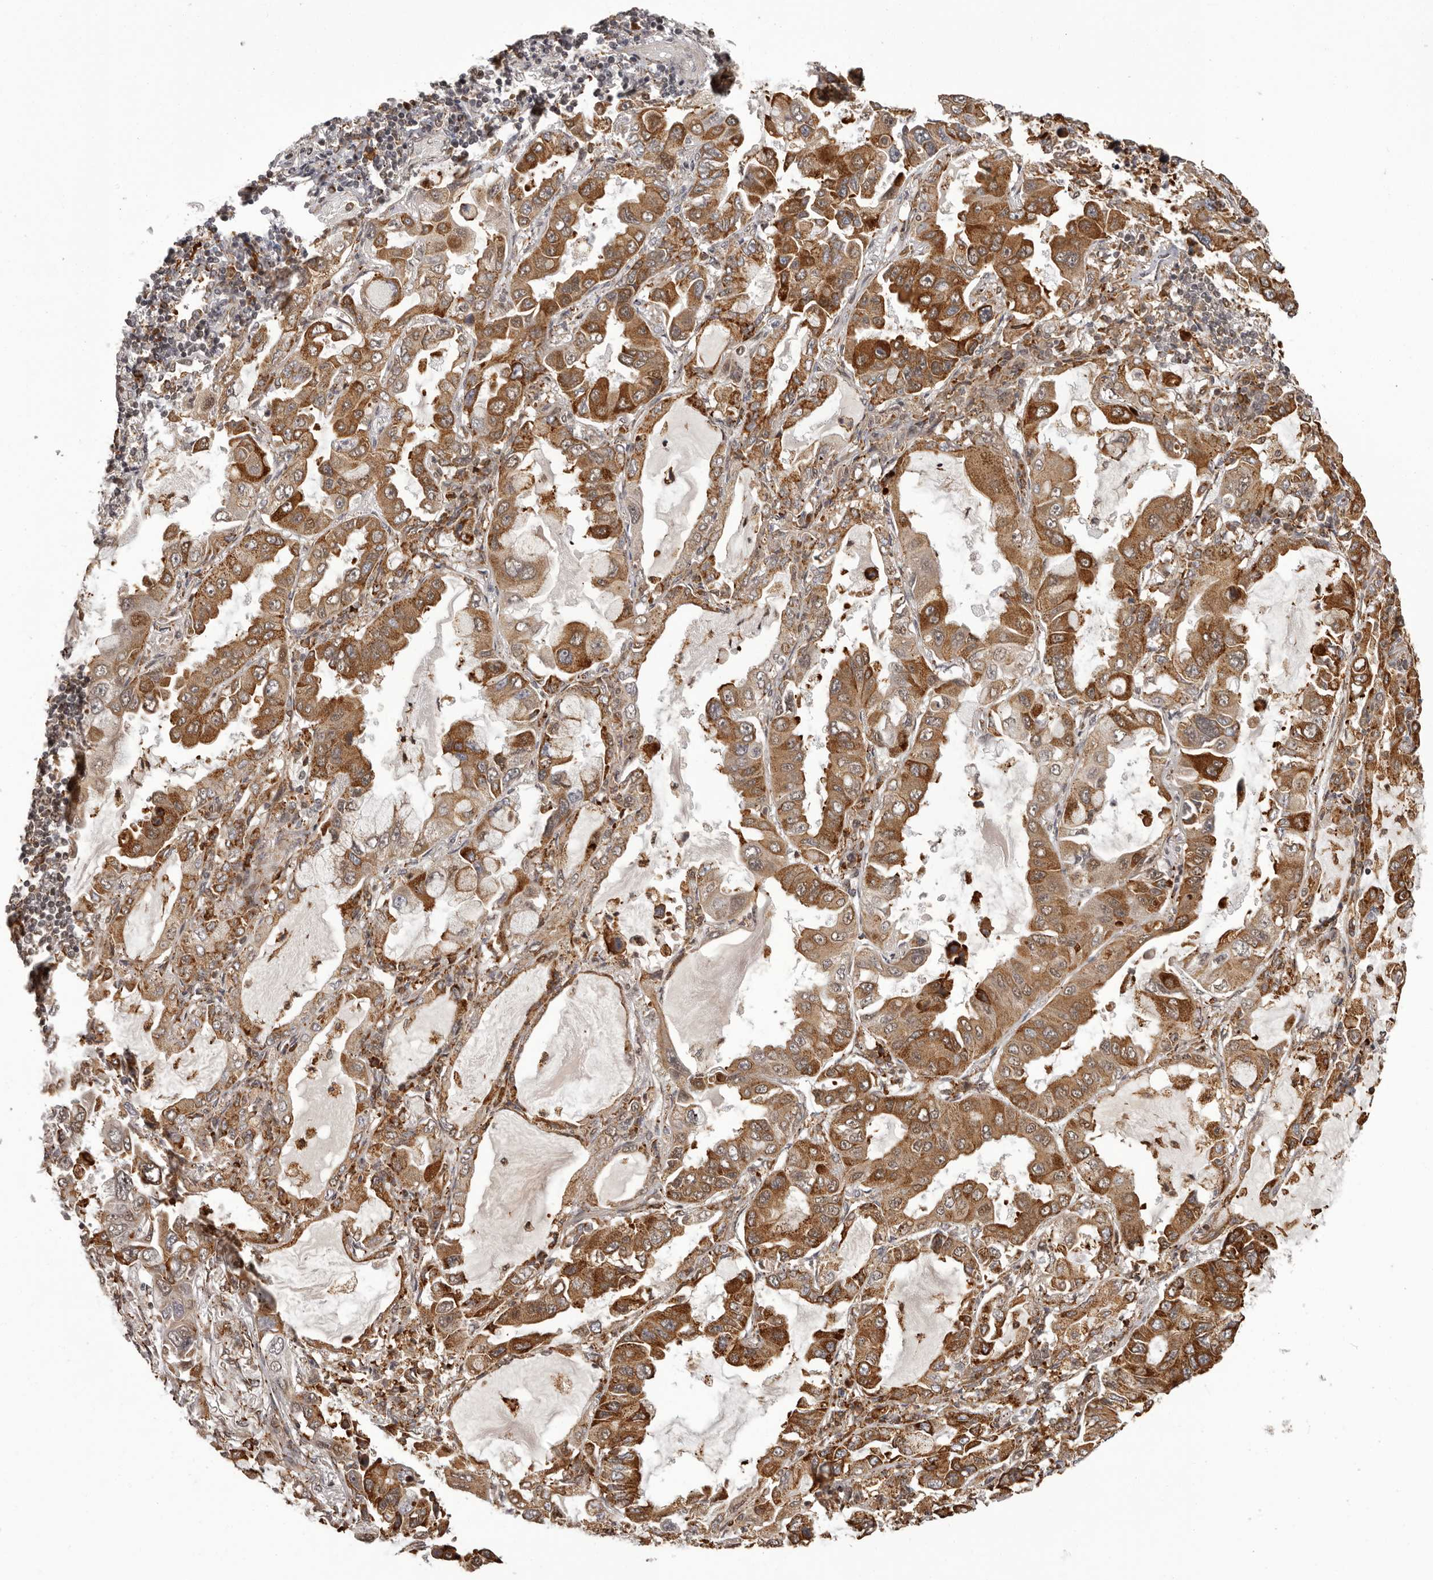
{"staining": {"intensity": "moderate", "quantity": ">75%", "location": "cytoplasmic/membranous"}, "tissue": "lung cancer", "cell_type": "Tumor cells", "image_type": "cancer", "snomed": [{"axis": "morphology", "description": "Adenocarcinoma, NOS"}, {"axis": "topography", "description": "Lung"}], "caption": "Immunohistochemistry photomicrograph of lung adenocarcinoma stained for a protein (brown), which exhibits medium levels of moderate cytoplasmic/membranous staining in approximately >75% of tumor cells.", "gene": "IL32", "patient": {"sex": "male", "age": 64}}